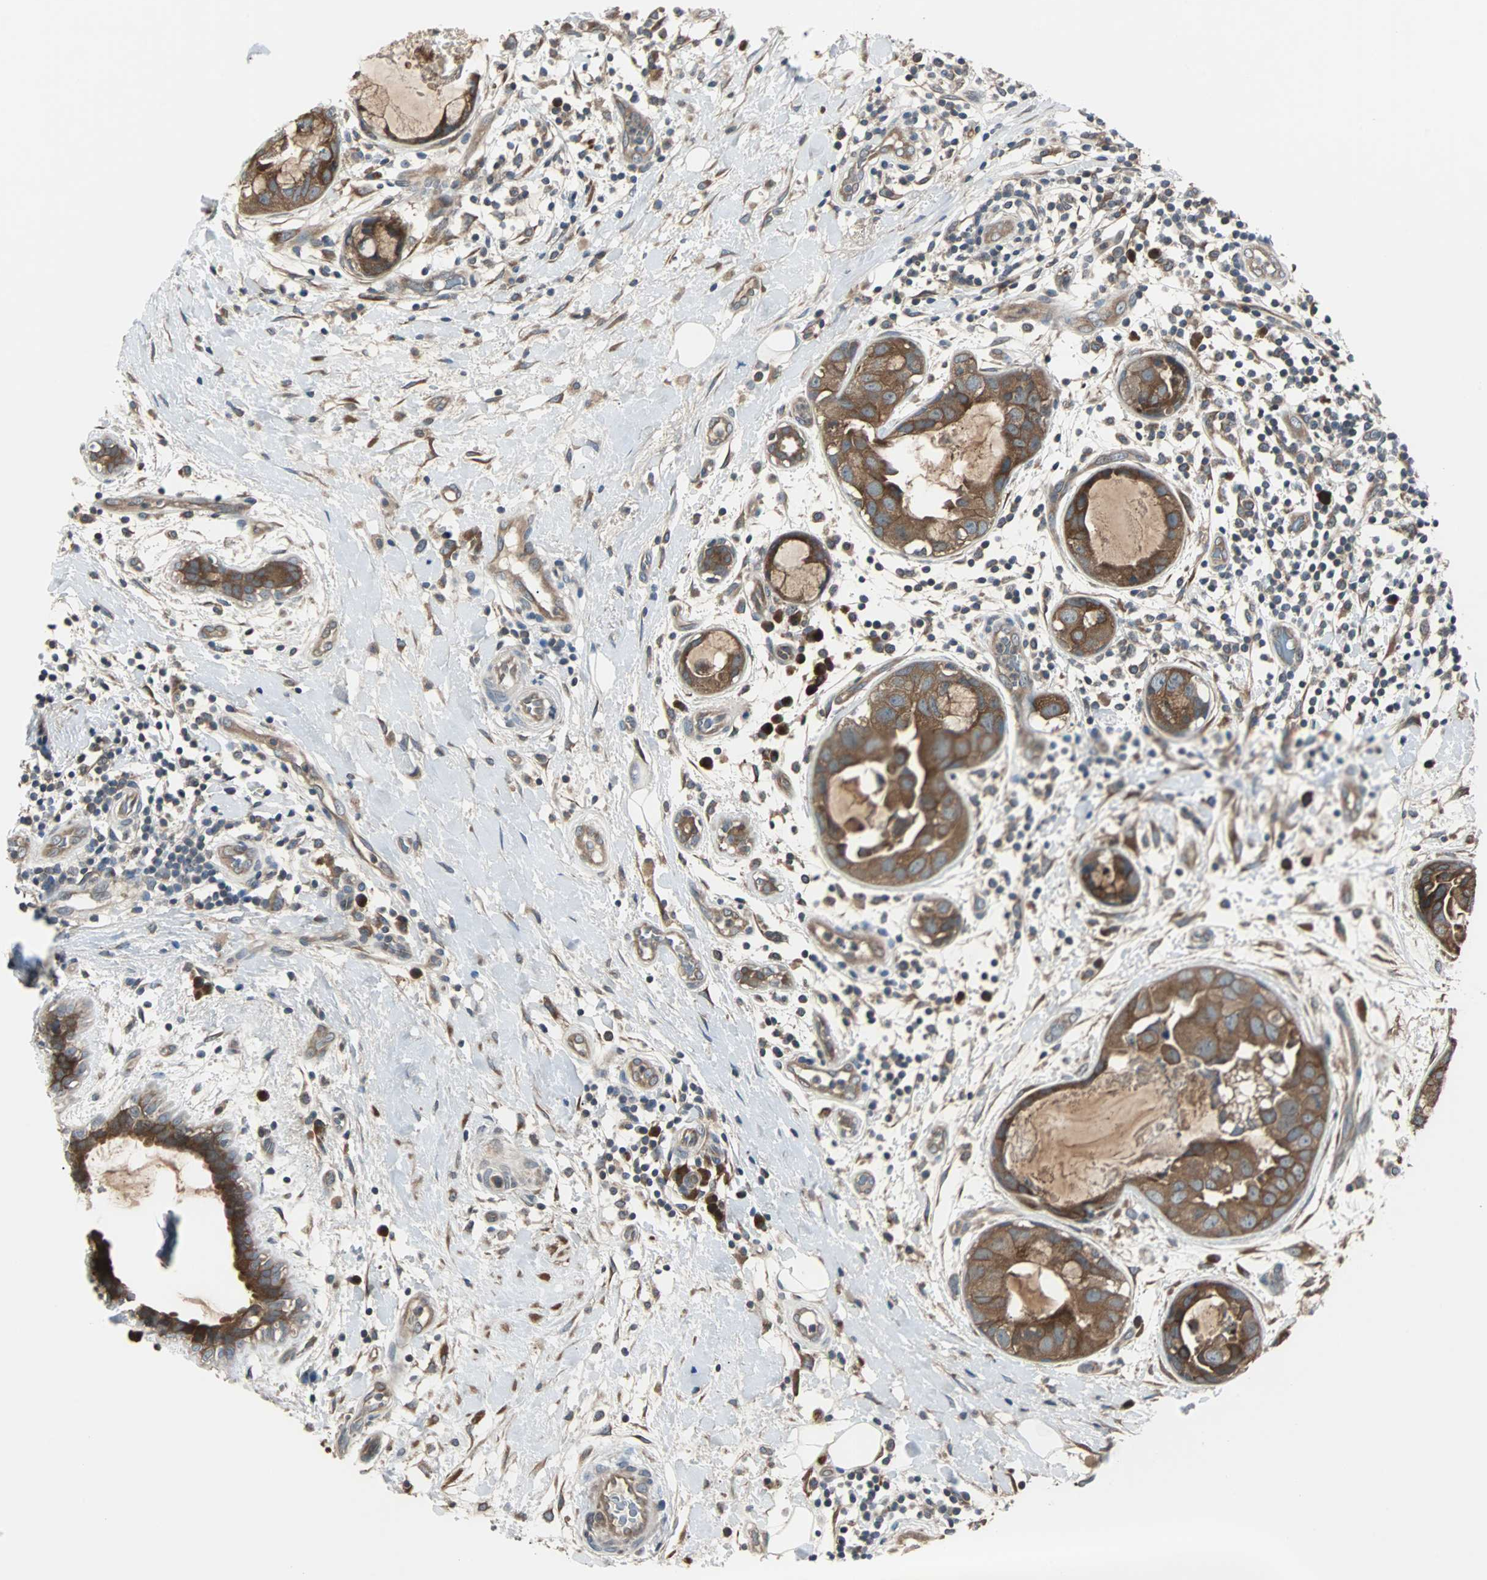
{"staining": {"intensity": "moderate", "quantity": ">75%", "location": "cytoplasmic/membranous"}, "tissue": "breast cancer", "cell_type": "Tumor cells", "image_type": "cancer", "snomed": [{"axis": "morphology", "description": "Duct carcinoma"}, {"axis": "topography", "description": "Breast"}], "caption": "Immunohistochemical staining of breast invasive ductal carcinoma demonstrates medium levels of moderate cytoplasmic/membranous protein positivity in about >75% of tumor cells.", "gene": "ARF1", "patient": {"sex": "female", "age": 40}}